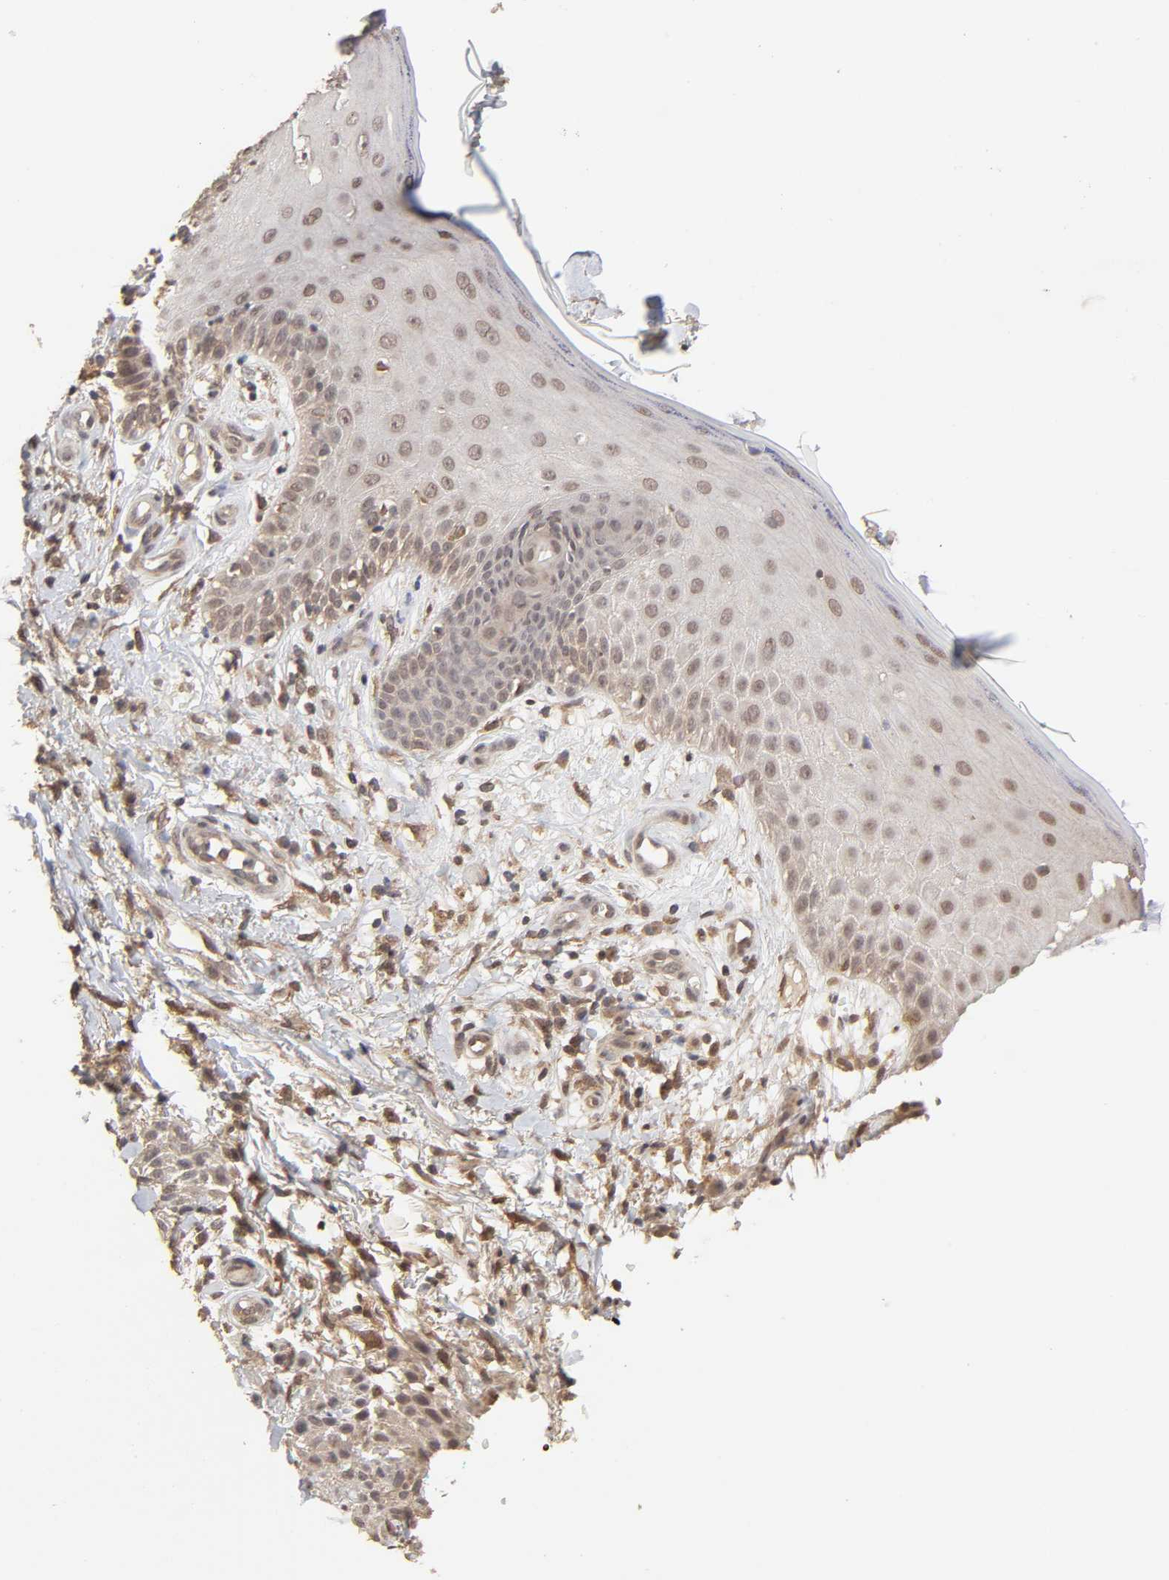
{"staining": {"intensity": "weak", "quantity": ">75%", "location": "cytoplasmic/membranous"}, "tissue": "skin cancer", "cell_type": "Tumor cells", "image_type": "cancer", "snomed": [{"axis": "morphology", "description": "Squamous cell carcinoma, NOS"}, {"axis": "topography", "description": "Skin"}], "caption": "This is a micrograph of IHC staining of skin squamous cell carcinoma, which shows weak expression in the cytoplasmic/membranous of tumor cells.", "gene": "MAPK1", "patient": {"sex": "female", "age": 42}}